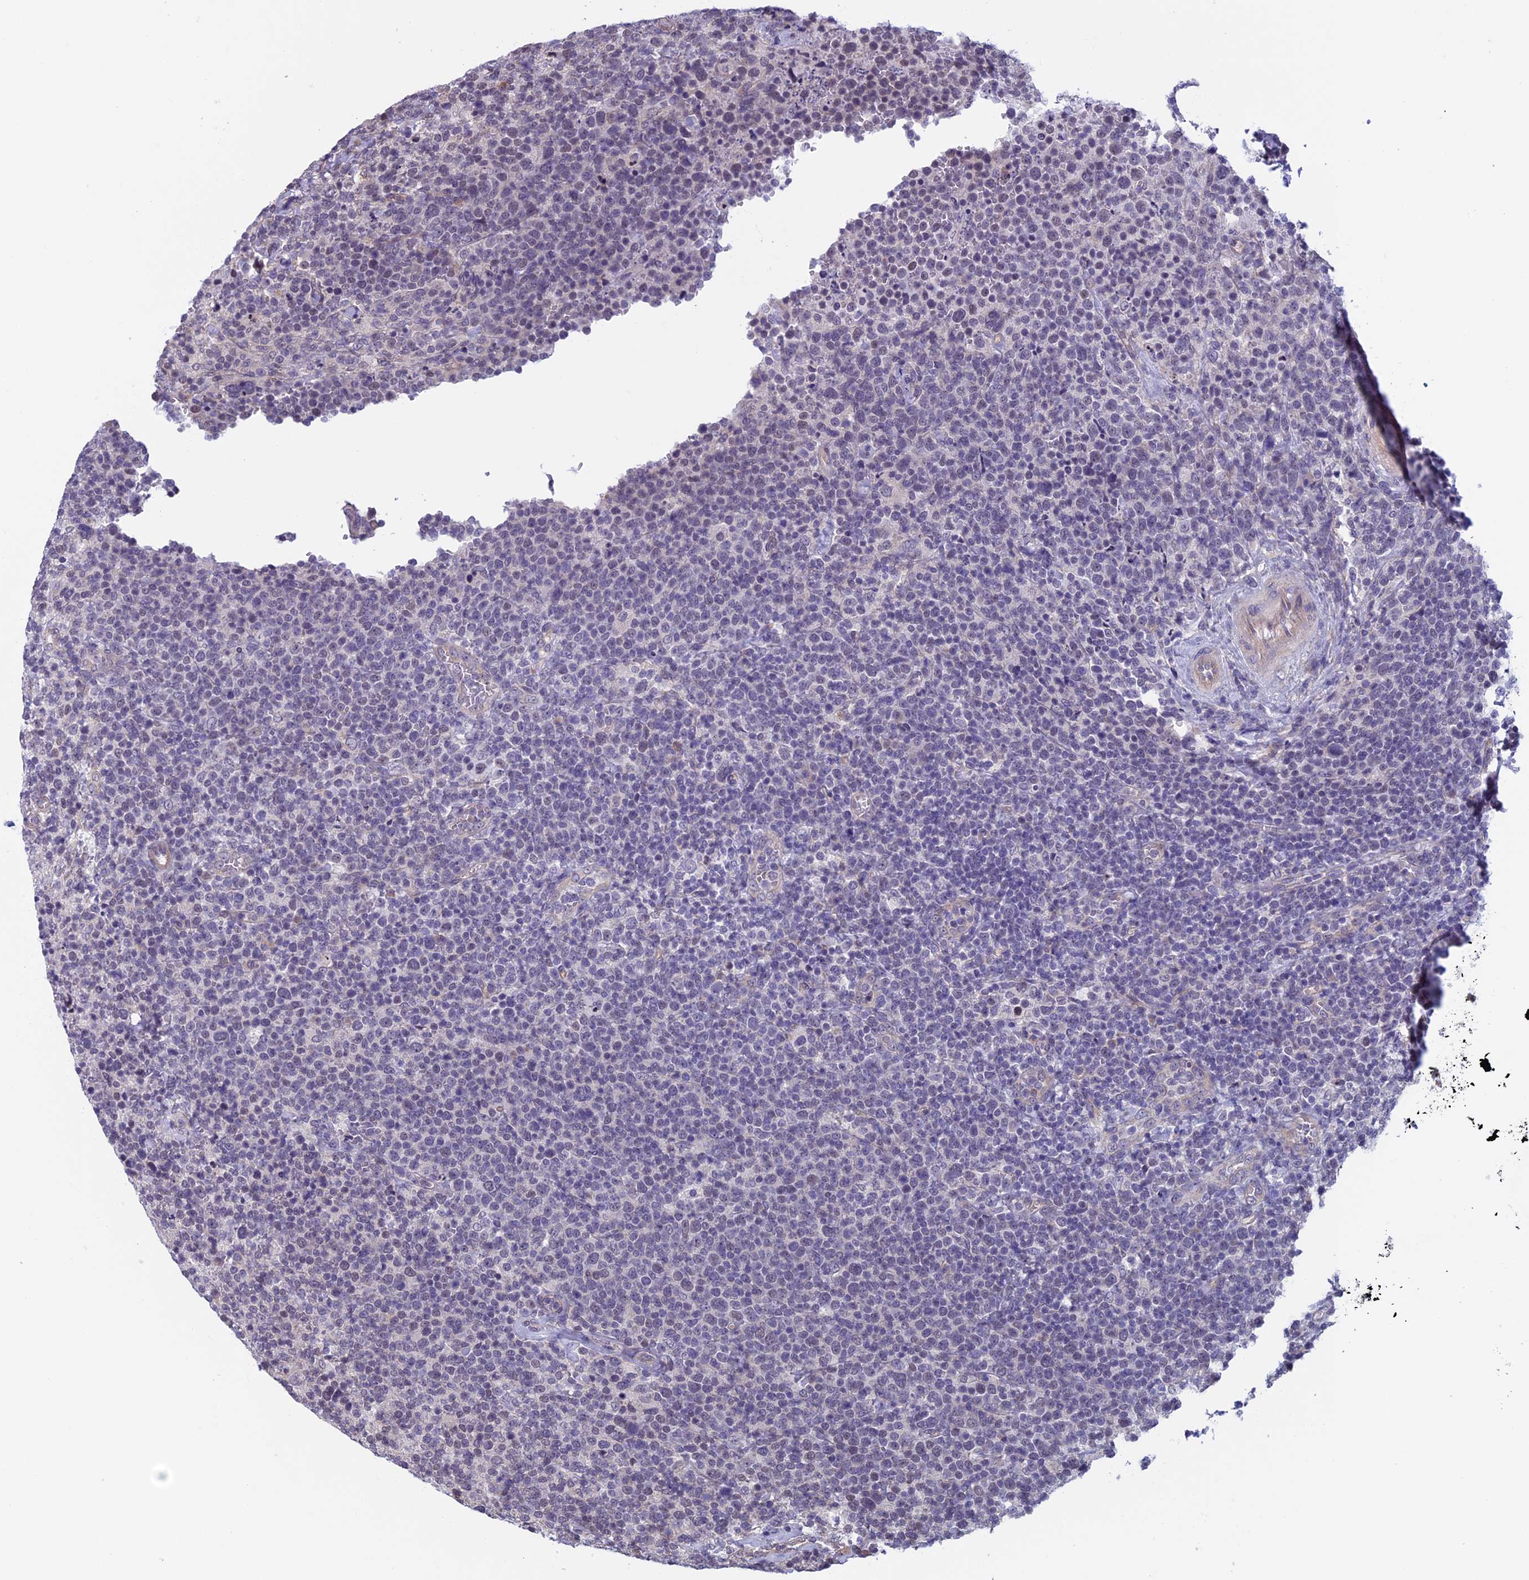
{"staining": {"intensity": "negative", "quantity": "none", "location": "none"}, "tissue": "lymphoma", "cell_type": "Tumor cells", "image_type": "cancer", "snomed": [{"axis": "morphology", "description": "Malignant lymphoma, non-Hodgkin's type, High grade"}, {"axis": "topography", "description": "Lymph node"}], "caption": "This is an immunohistochemistry (IHC) histopathology image of human high-grade malignant lymphoma, non-Hodgkin's type. There is no expression in tumor cells.", "gene": "SLC1A6", "patient": {"sex": "male", "age": 61}}